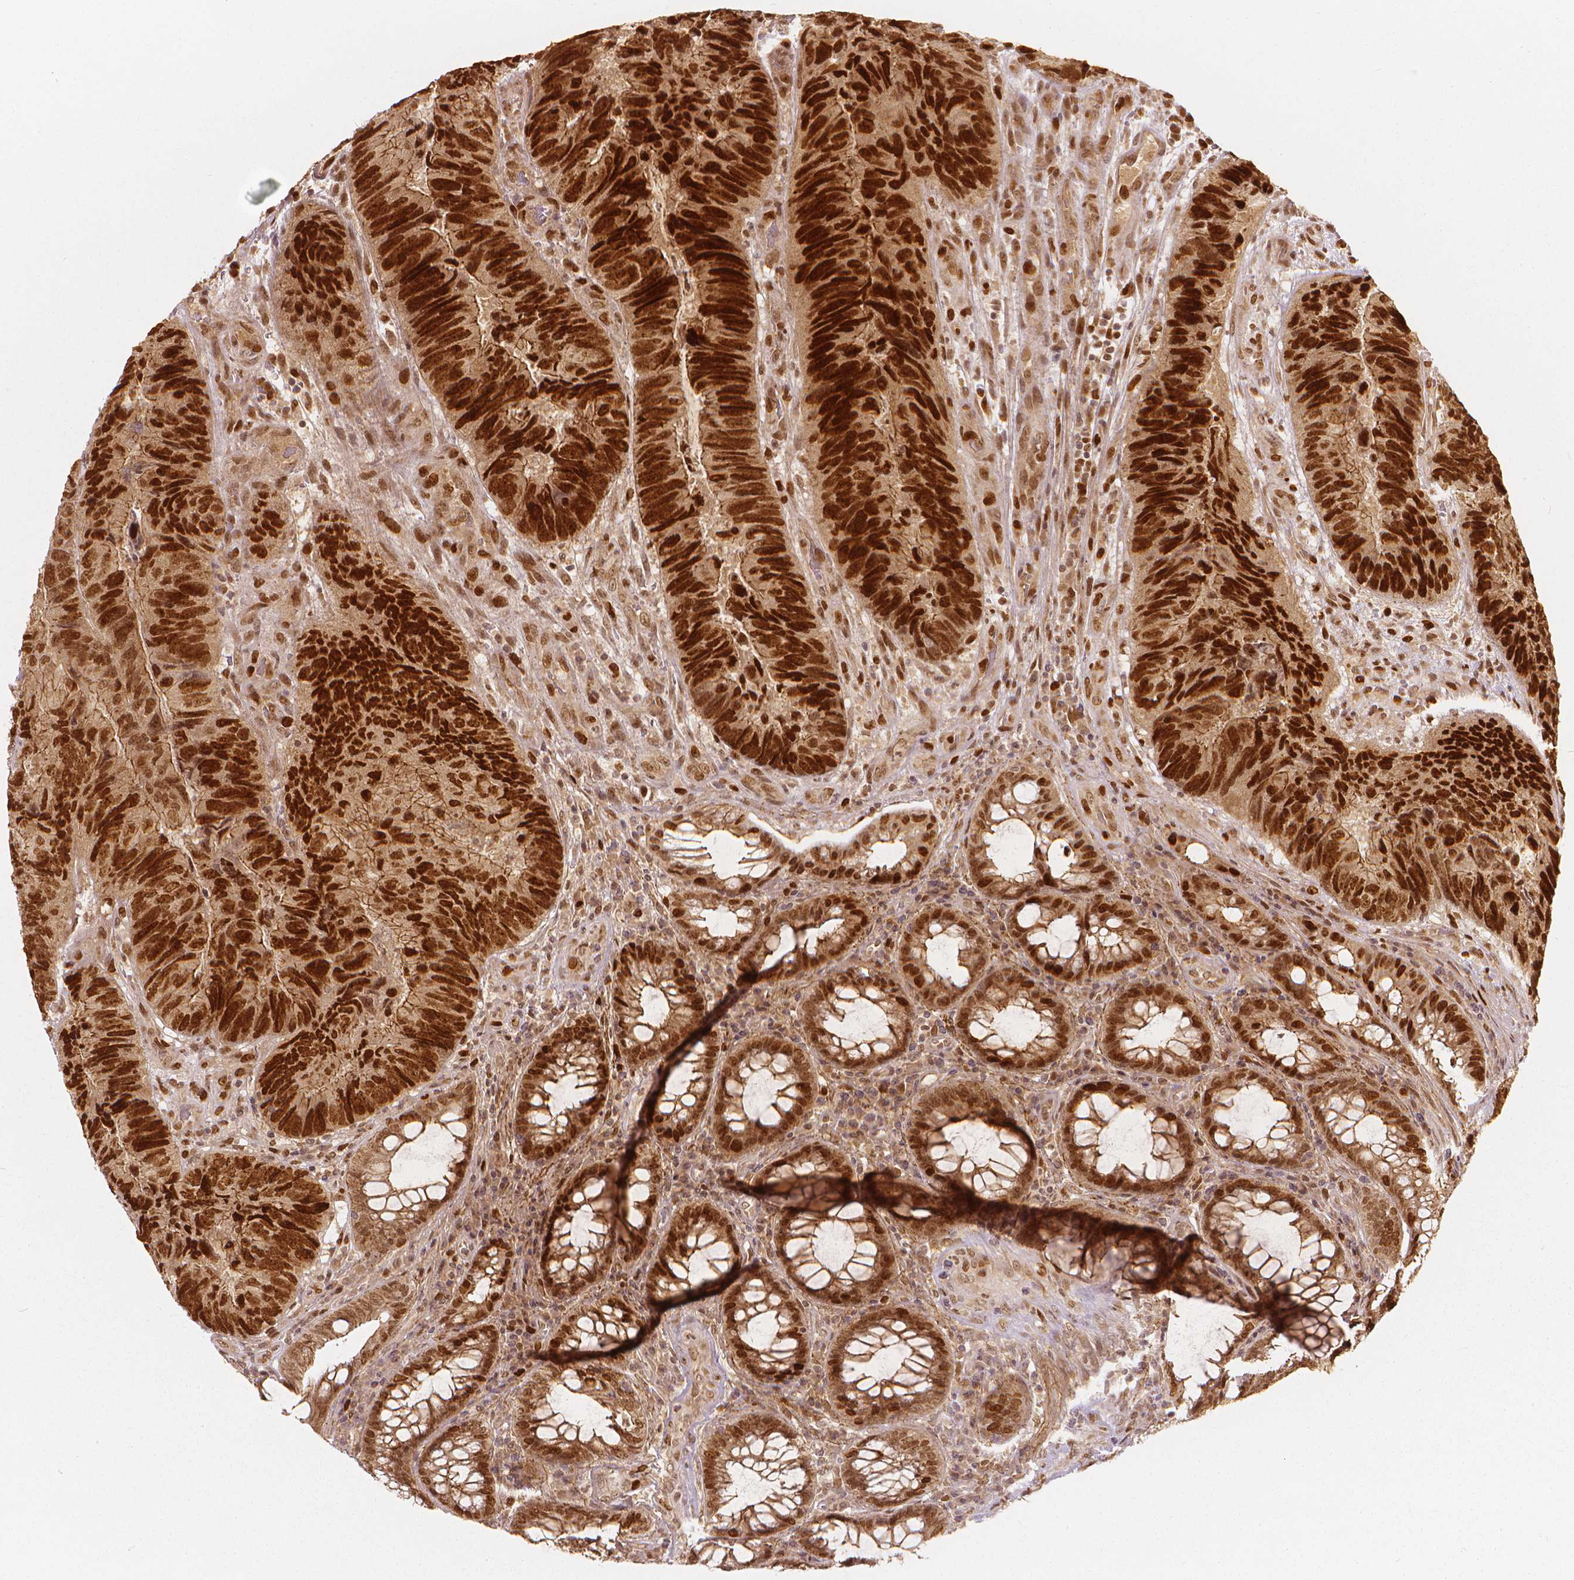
{"staining": {"intensity": "strong", "quantity": ">75%", "location": "nuclear"}, "tissue": "colorectal cancer", "cell_type": "Tumor cells", "image_type": "cancer", "snomed": [{"axis": "morphology", "description": "Adenocarcinoma, NOS"}, {"axis": "topography", "description": "Colon"}], "caption": "Colorectal cancer tissue exhibits strong nuclear expression in about >75% of tumor cells", "gene": "NSD2", "patient": {"sex": "female", "age": 67}}